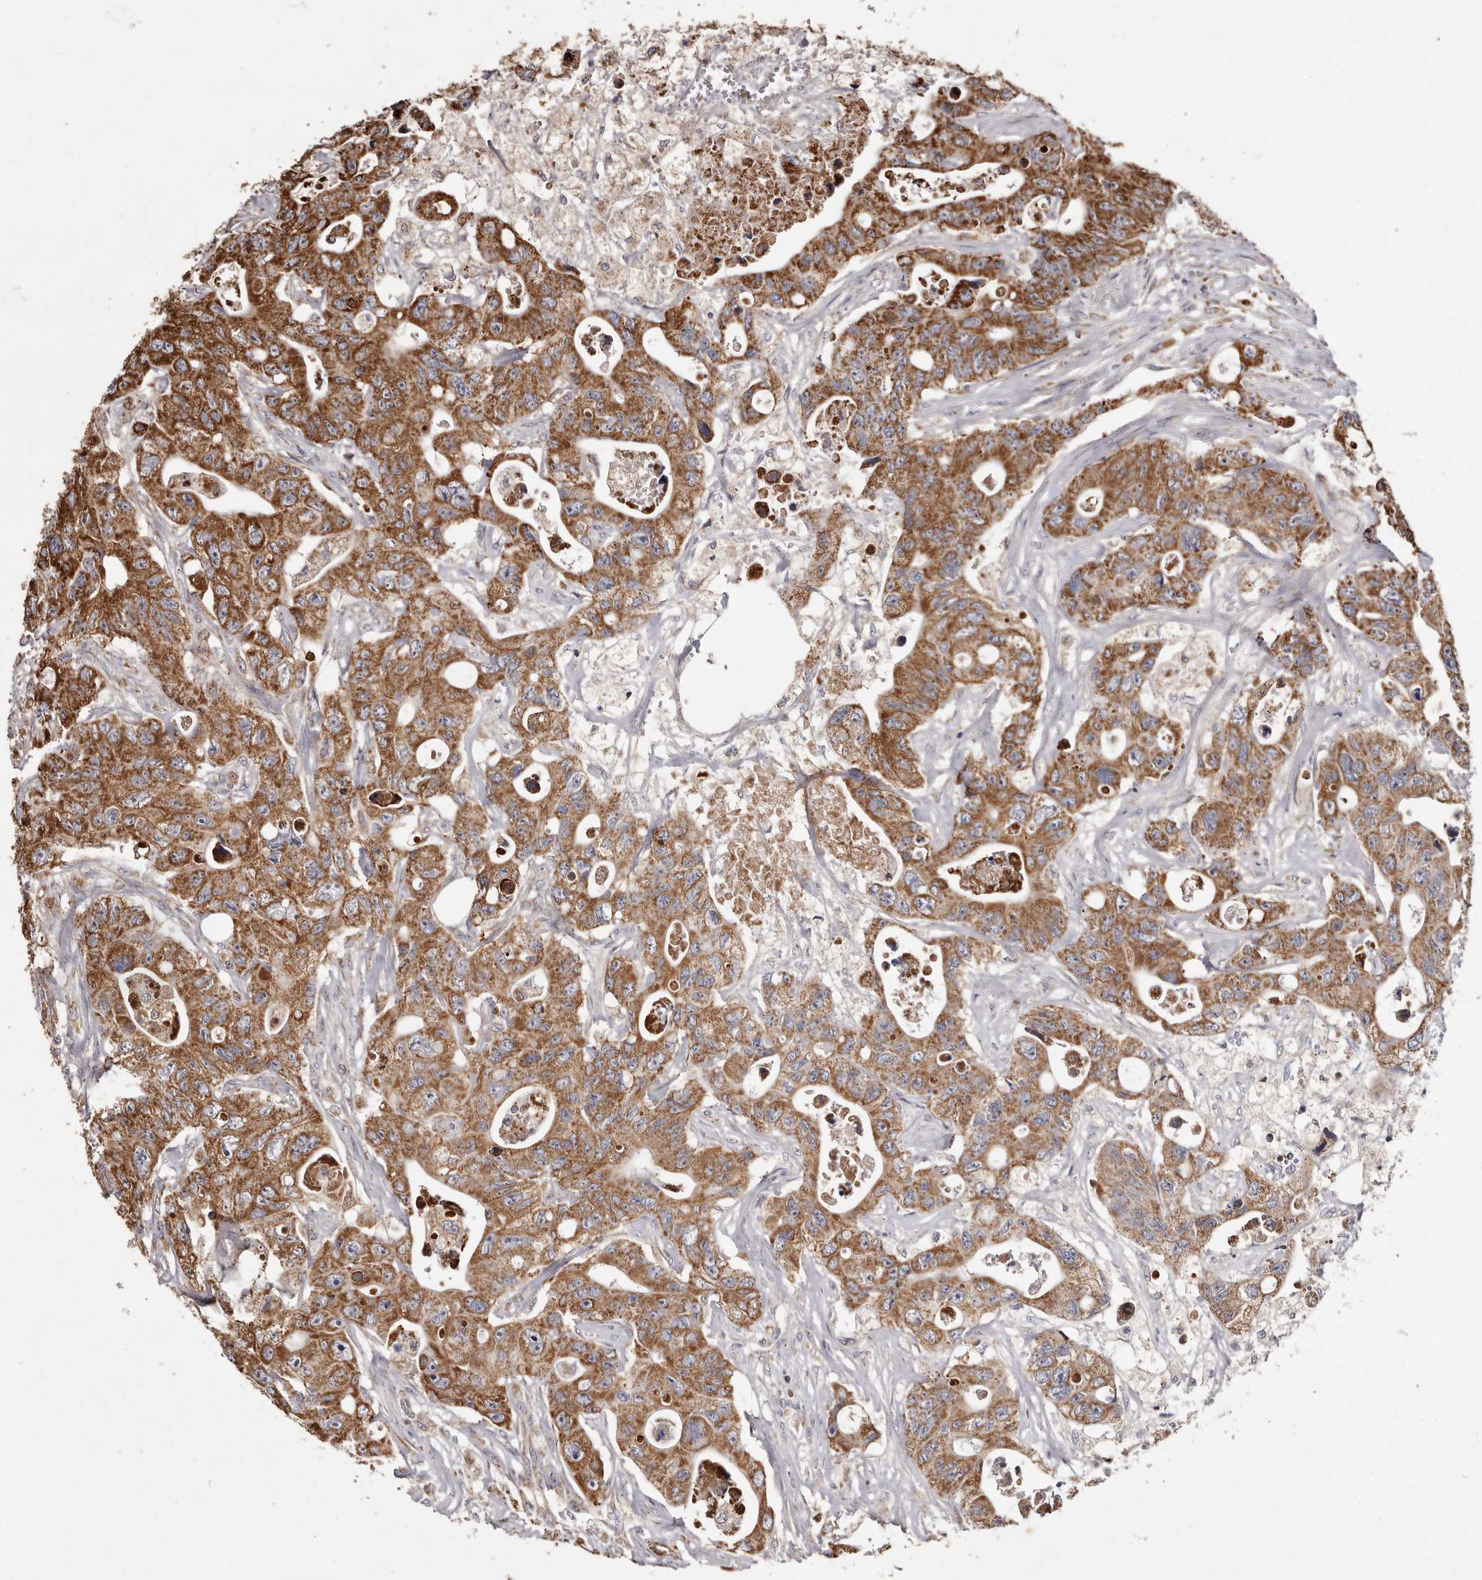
{"staining": {"intensity": "strong", "quantity": ">75%", "location": "cytoplasmic/membranous"}, "tissue": "colorectal cancer", "cell_type": "Tumor cells", "image_type": "cancer", "snomed": [{"axis": "morphology", "description": "Adenocarcinoma, NOS"}, {"axis": "topography", "description": "Colon"}], "caption": "Colorectal adenocarcinoma stained for a protein (brown) exhibits strong cytoplasmic/membranous positive staining in about >75% of tumor cells.", "gene": "CPLANE2", "patient": {"sex": "female", "age": 46}}